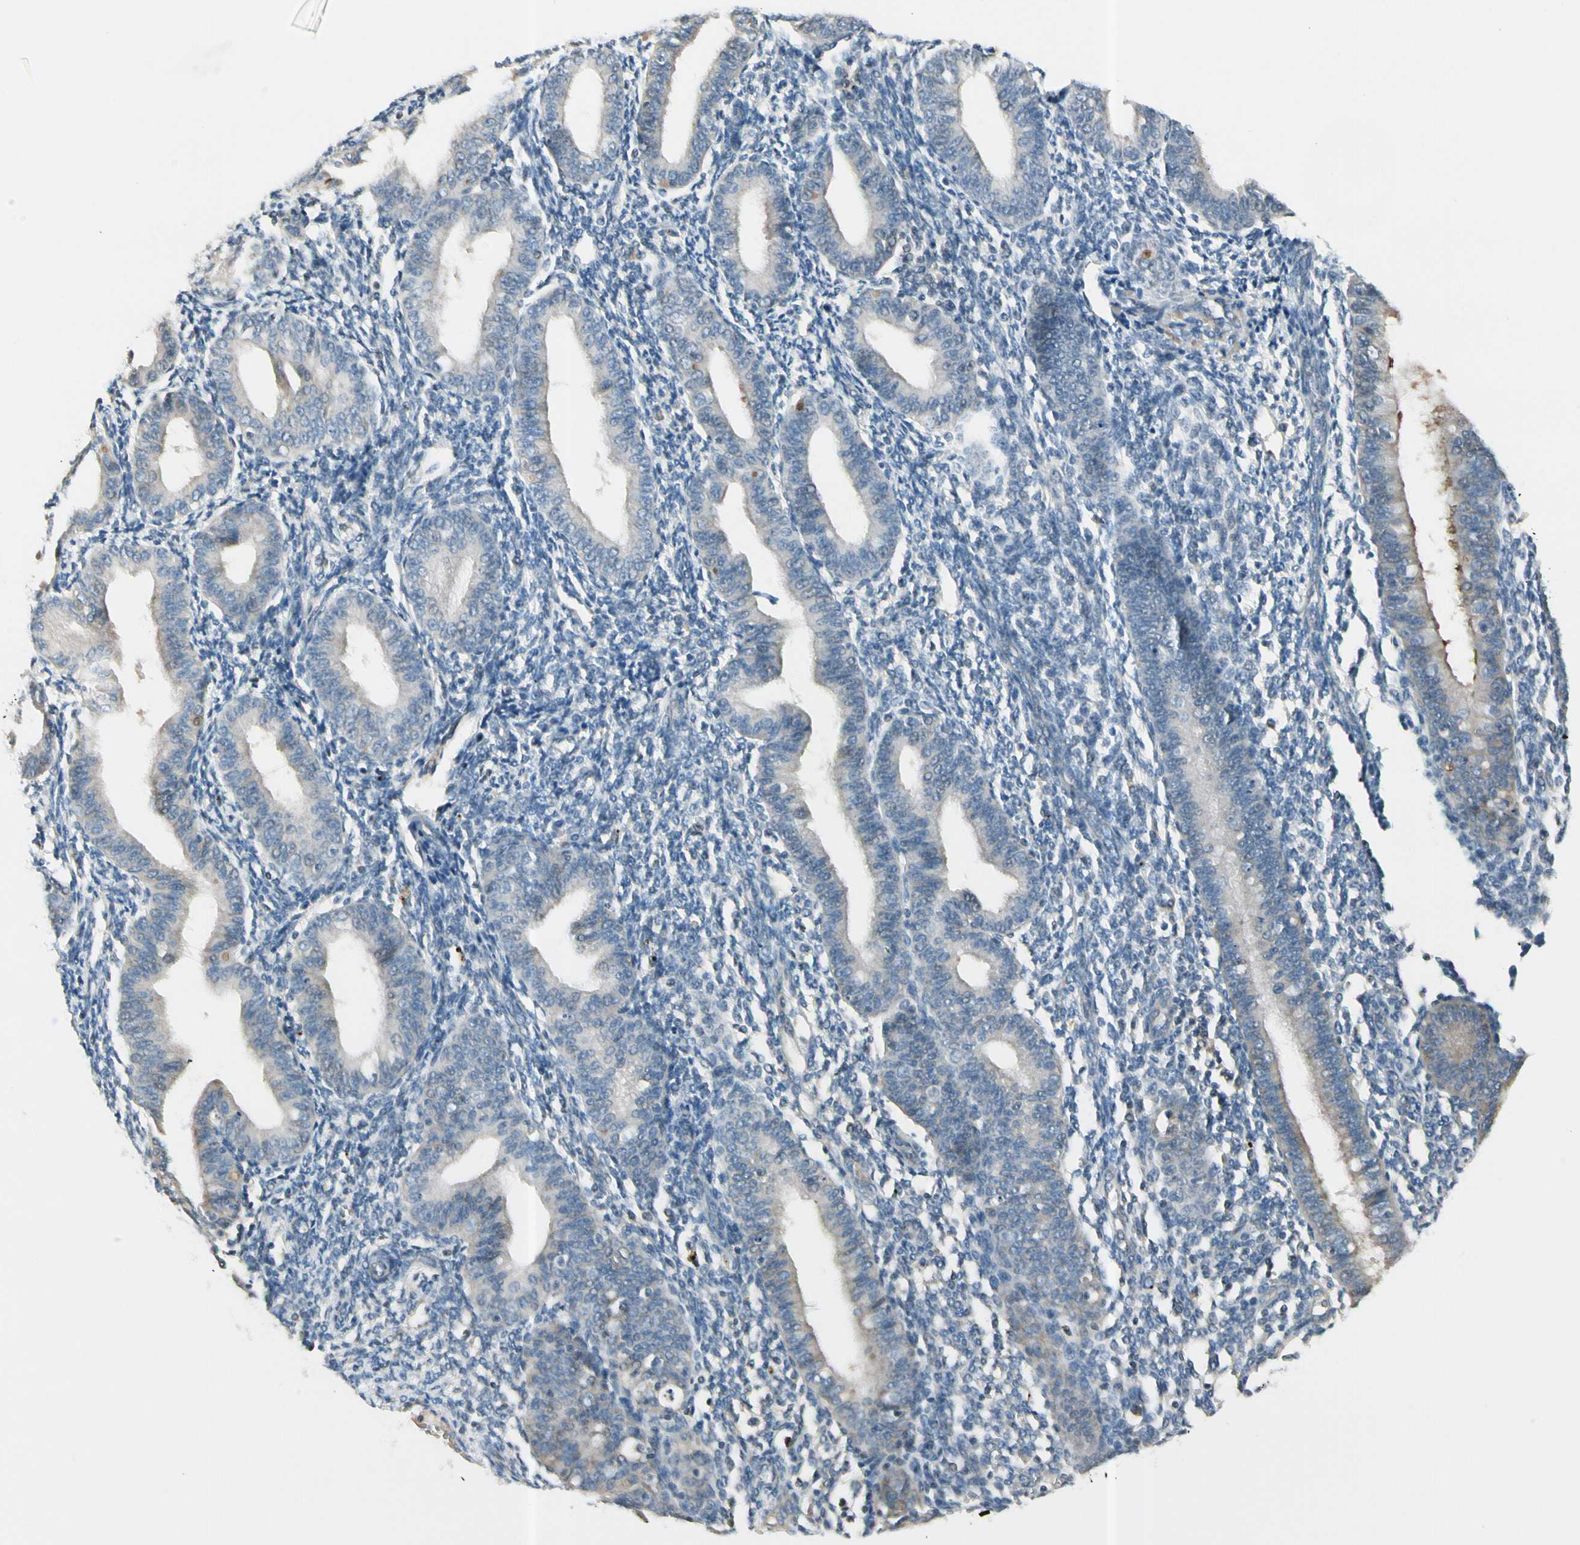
{"staining": {"intensity": "negative", "quantity": "none", "location": "none"}, "tissue": "endometrium", "cell_type": "Cells in endometrial stroma", "image_type": "normal", "snomed": [{"axis": "morphology", "description": "Normal tissue, NOS"}, {"axis": "topography", "description": "Endometrium"}], "caption": "An IHC image of benign endometrium is shown. There is no staining in cells in endometrial stroma of endometrium.", "gene": "CYP2E1", "patient": {"sex": "female", "age": 61}}